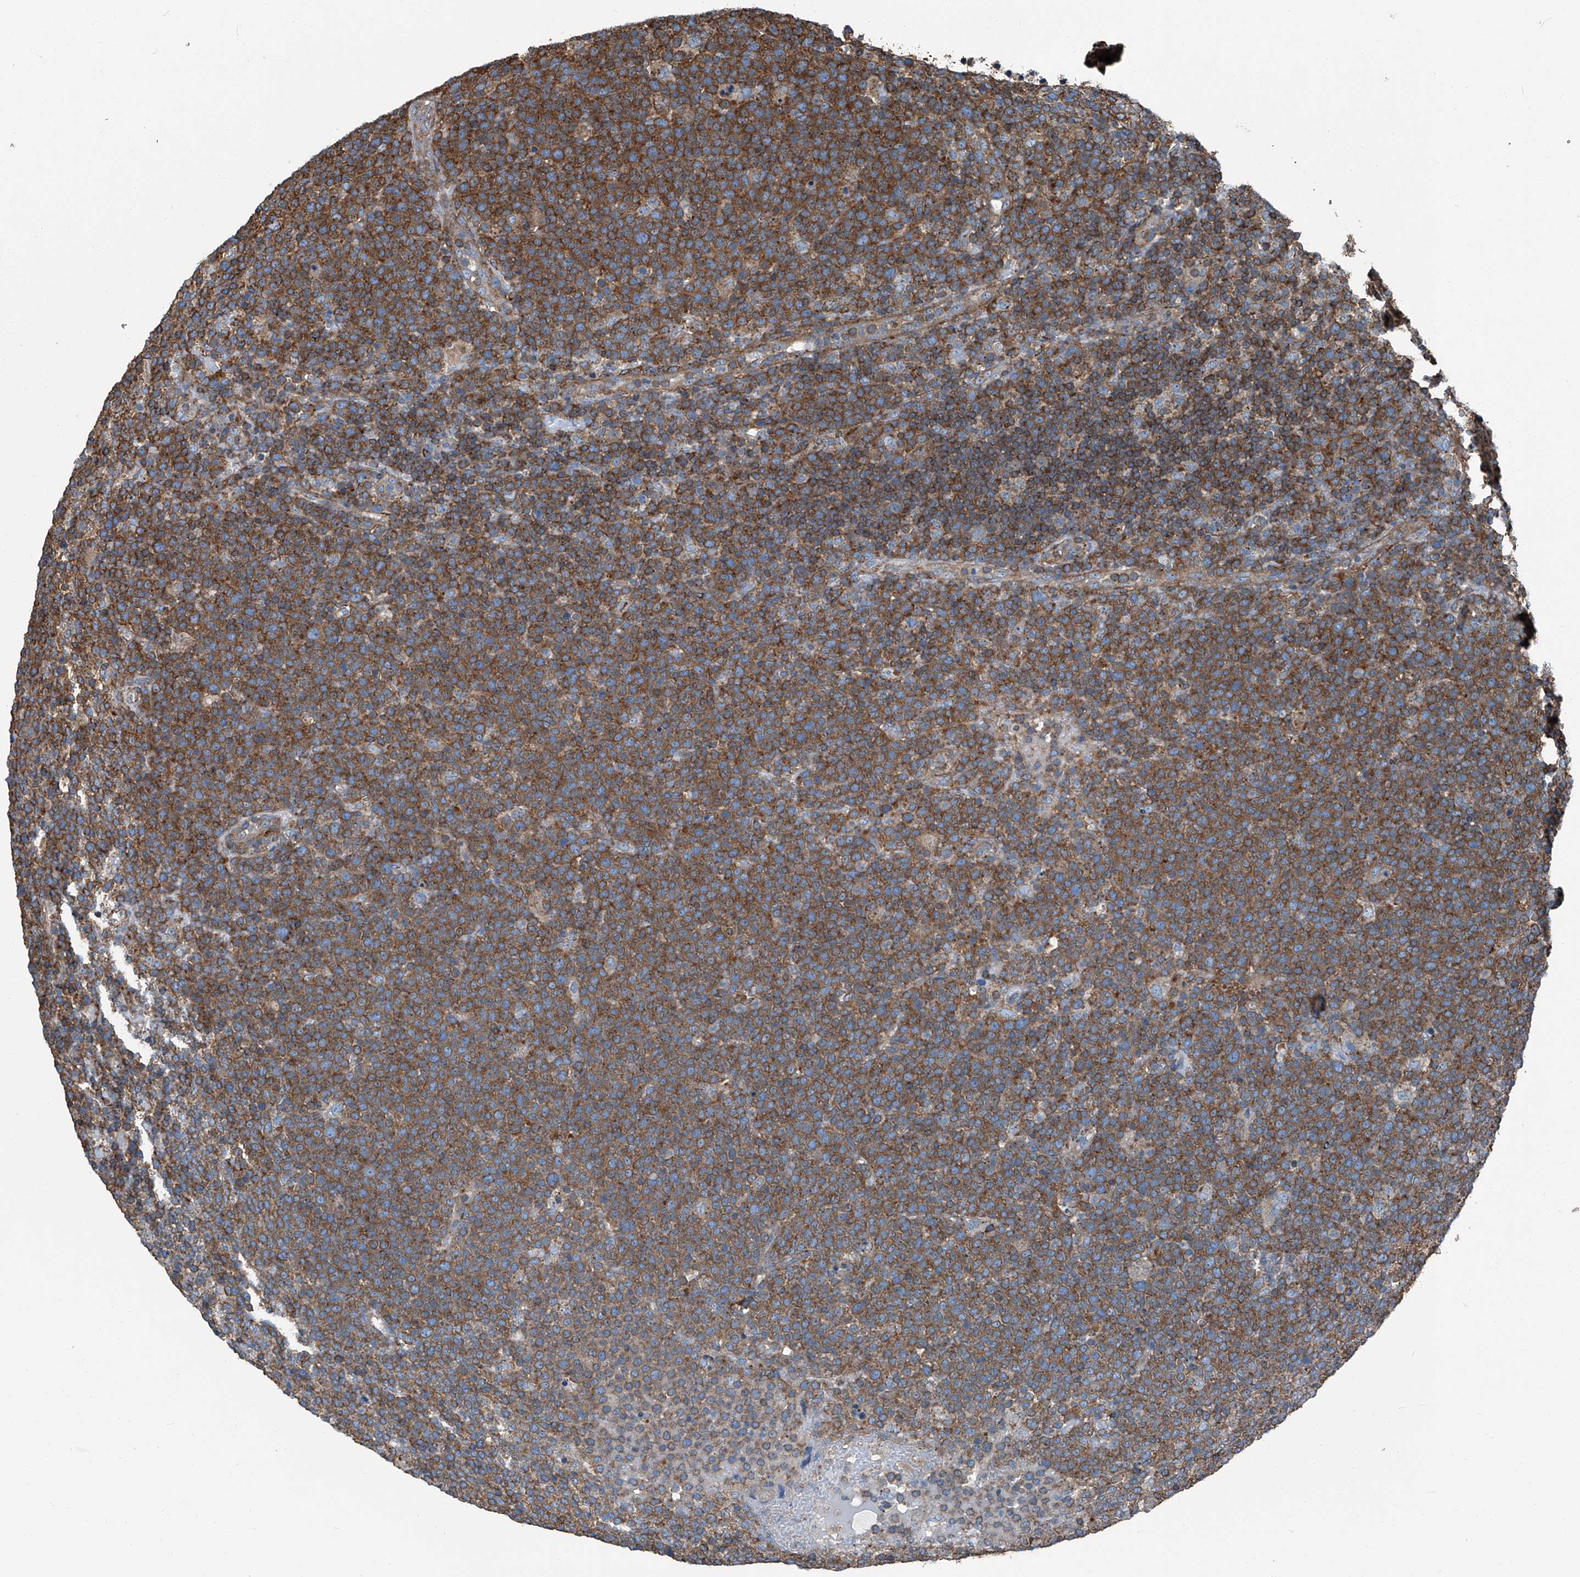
{"staining": {"intensity": "moderate", "quantity": ">75%", "location": "cytoplasmic/membranous"}, "tissue": "lymphoma", "cell_type": "Tumor cells", "image_type": "cancer", "snomed": [{"axis": "morphology", "description": "Malignant lymphoma, non-Hodgkin's type, High grade"}, {"axis": "topography", "description": "Lymph node"}], "caption": "Protein analysis of lymphoma tissue reveals moderate cytoplasmic/membranous positivity in about >75% of tumor cells.", "gene": "SEPTIN7", "patient": {"sex": "male", "age": 61}}